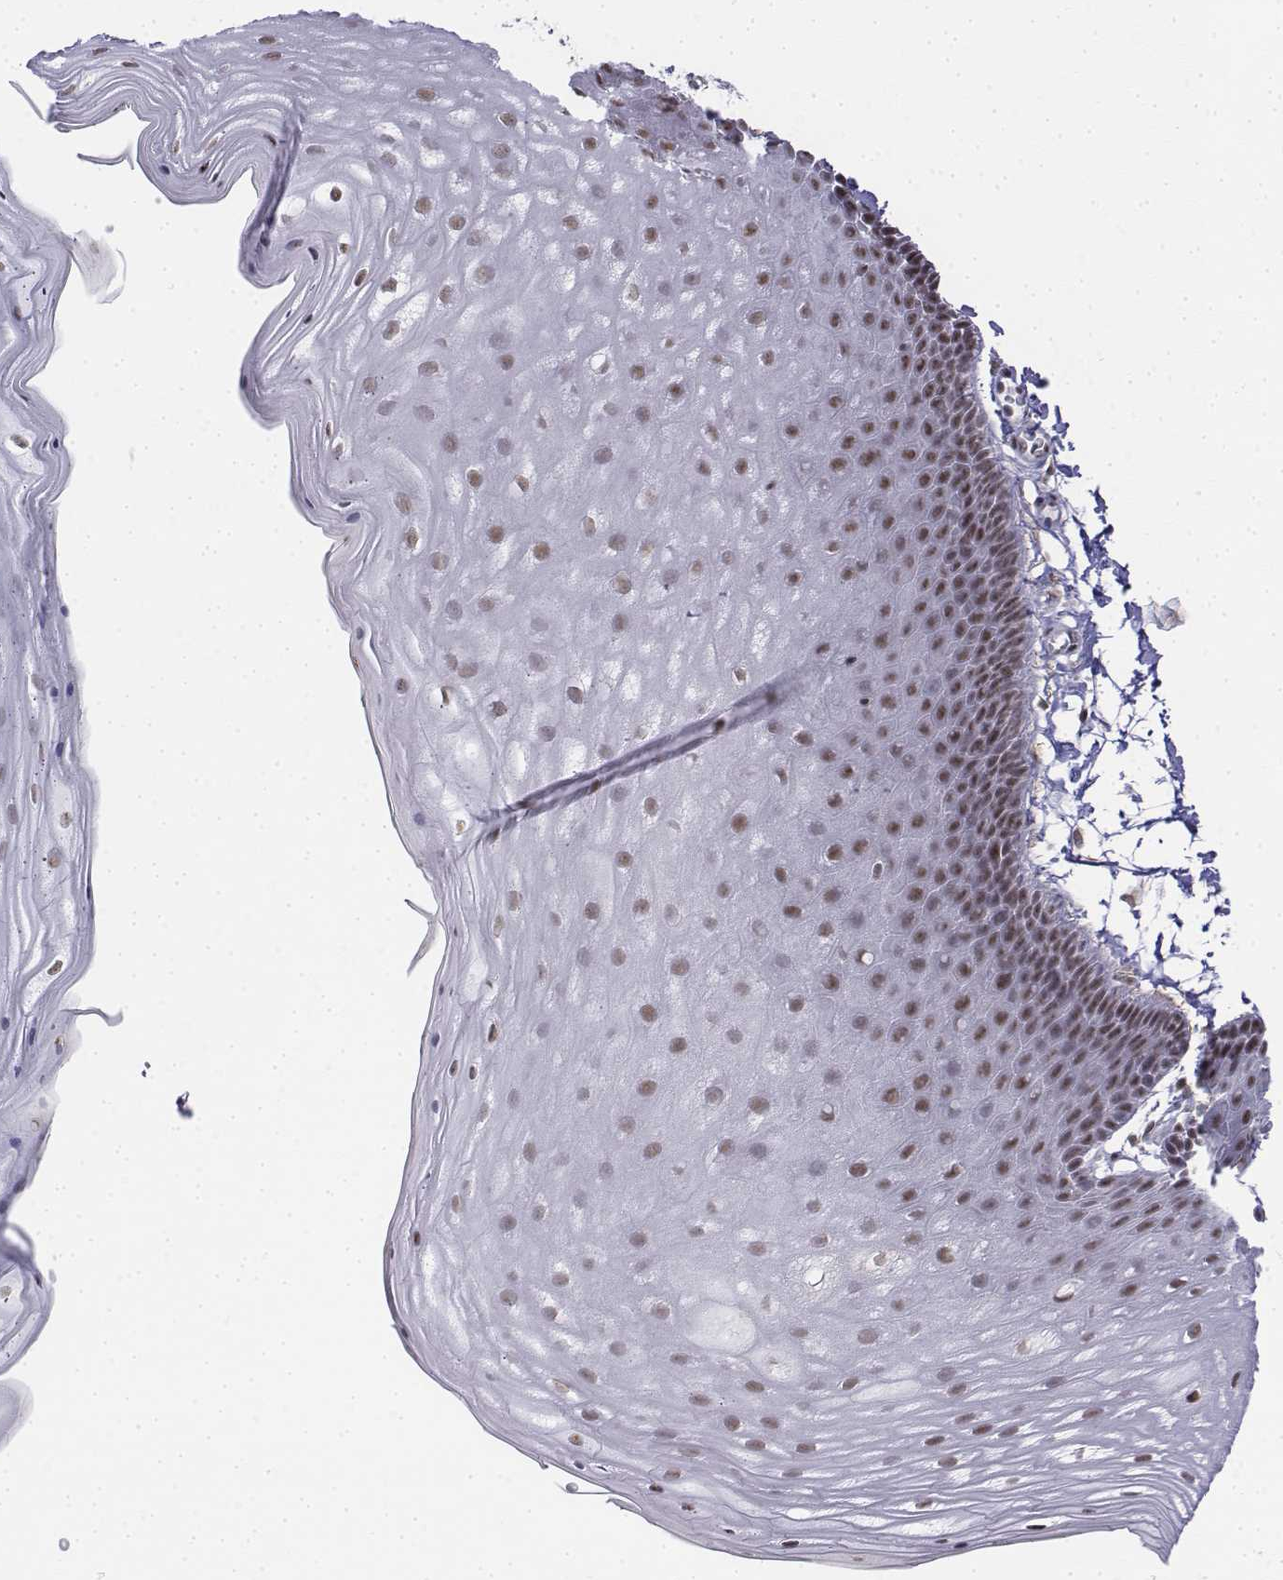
{"staining": {"intensity": "moderate", "quantity": ">75%", "location": "nuclear"}, "tissue": "skin", "cell_type": "Epidermal cells", "image_type": "normal", "snomed": [{"axis": "morphology", "description": "Normal tissue, NOS"}, {"axis": "topography", "description": "Anal"}], "caption": "Immunohistochemical staining of normal skin demonstrates moderate nuclear protein positivity in about >75% of epidermal cells. (brown staining indicates protein expression, while blue staining denotes nuclei).", "gene": "SETD1A", "patient": {"sex": "male", "age": 53}}